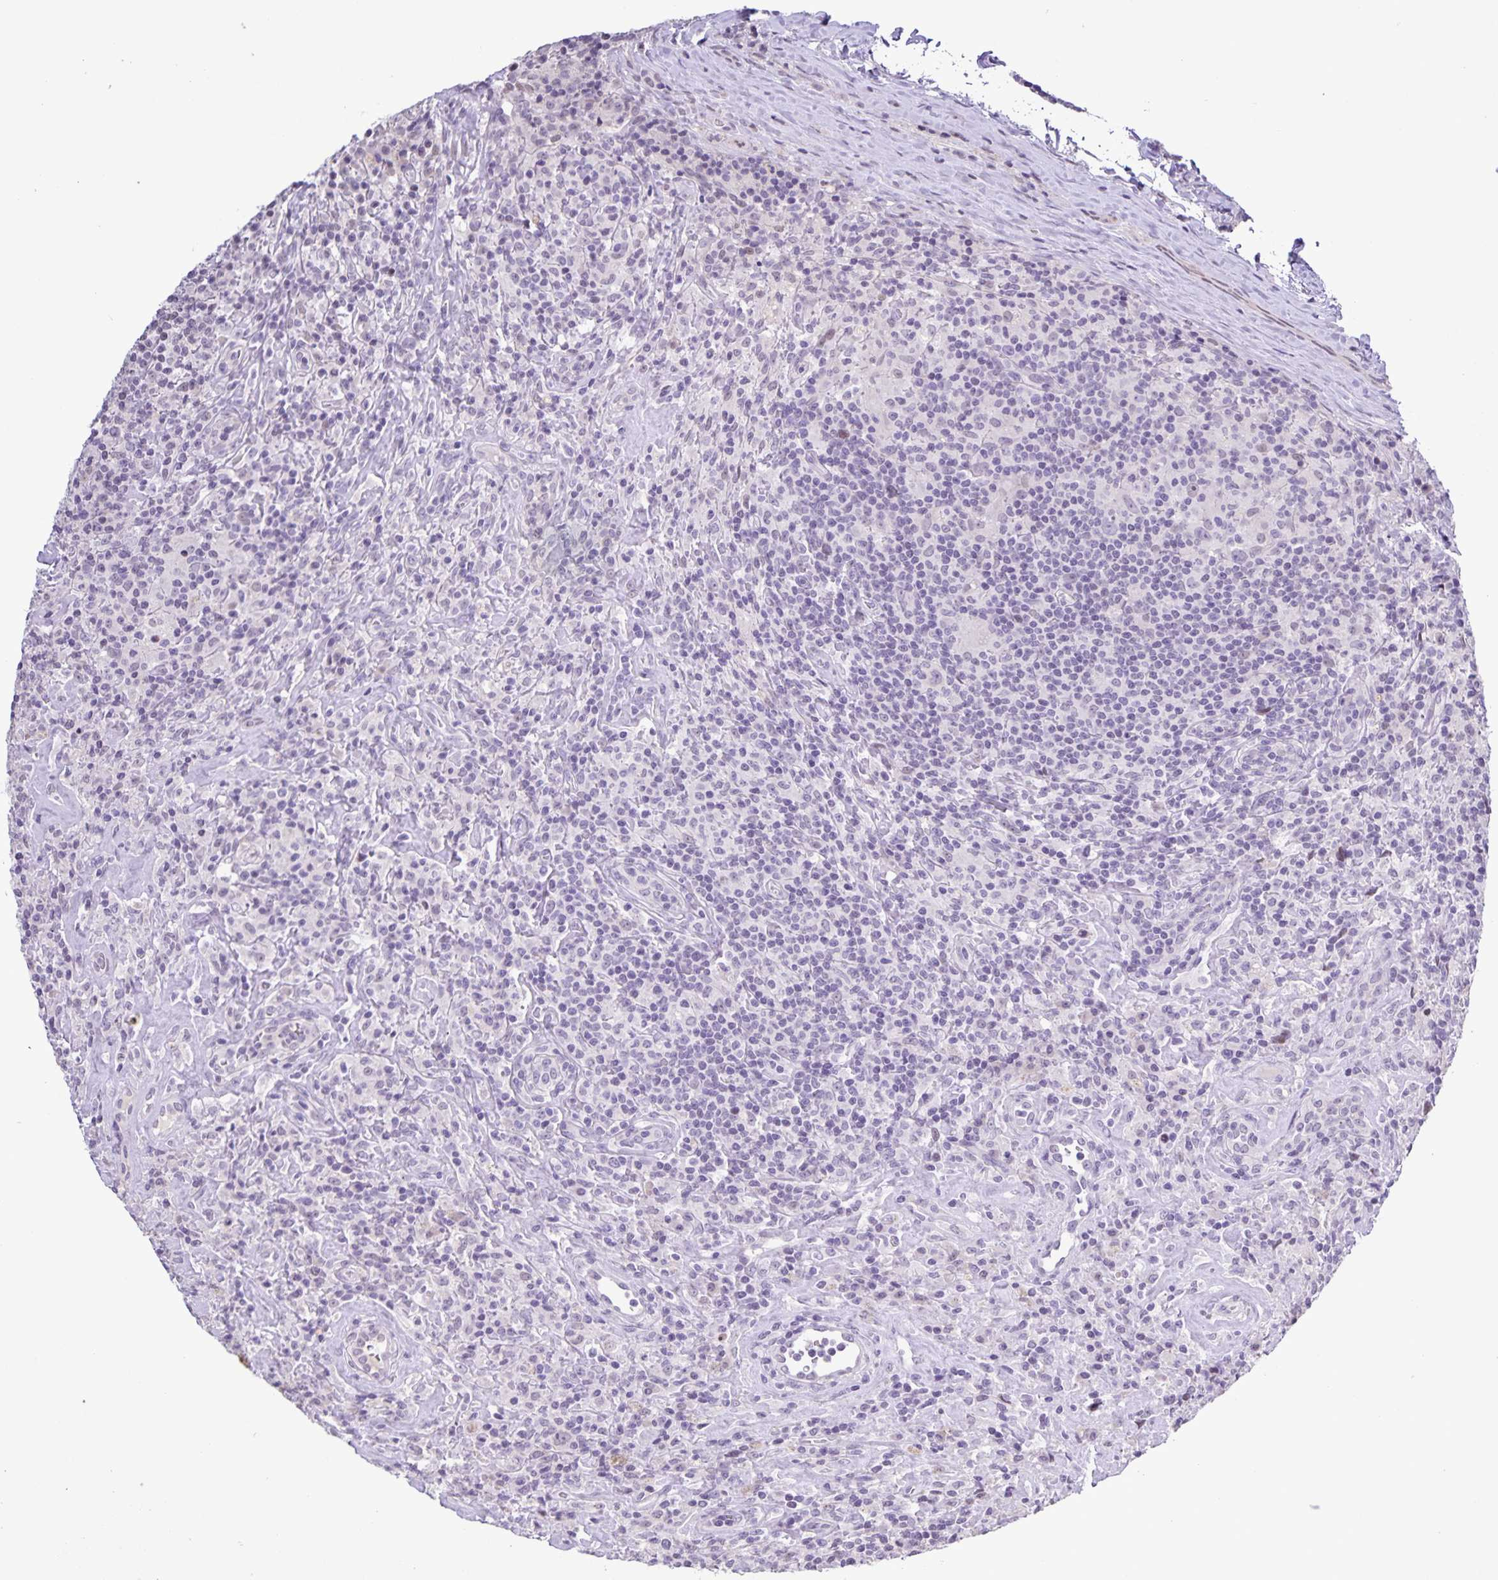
{"staining": {"intensity": "negative", "quantity": "none", "location": "none"}, "tissue": "lymphoma", "cell_type": "Tumor cells", "image_type": "cancer", "snomed": [{"axis": "morphology", "description": "Hodgkin's disease, NOS"}, {"axis": "morphology", "description": "Hodgkin's lymphoma, nodular sclerosis"}, {"axis": "topography", "description": "Lymph node"}], "caption": "Immunohistochemical staining of human lymphoma exhibits no significant expression in tumor cells.", "gene": "ONECUT2", "patient": {"sex": "female", "age": 10}}